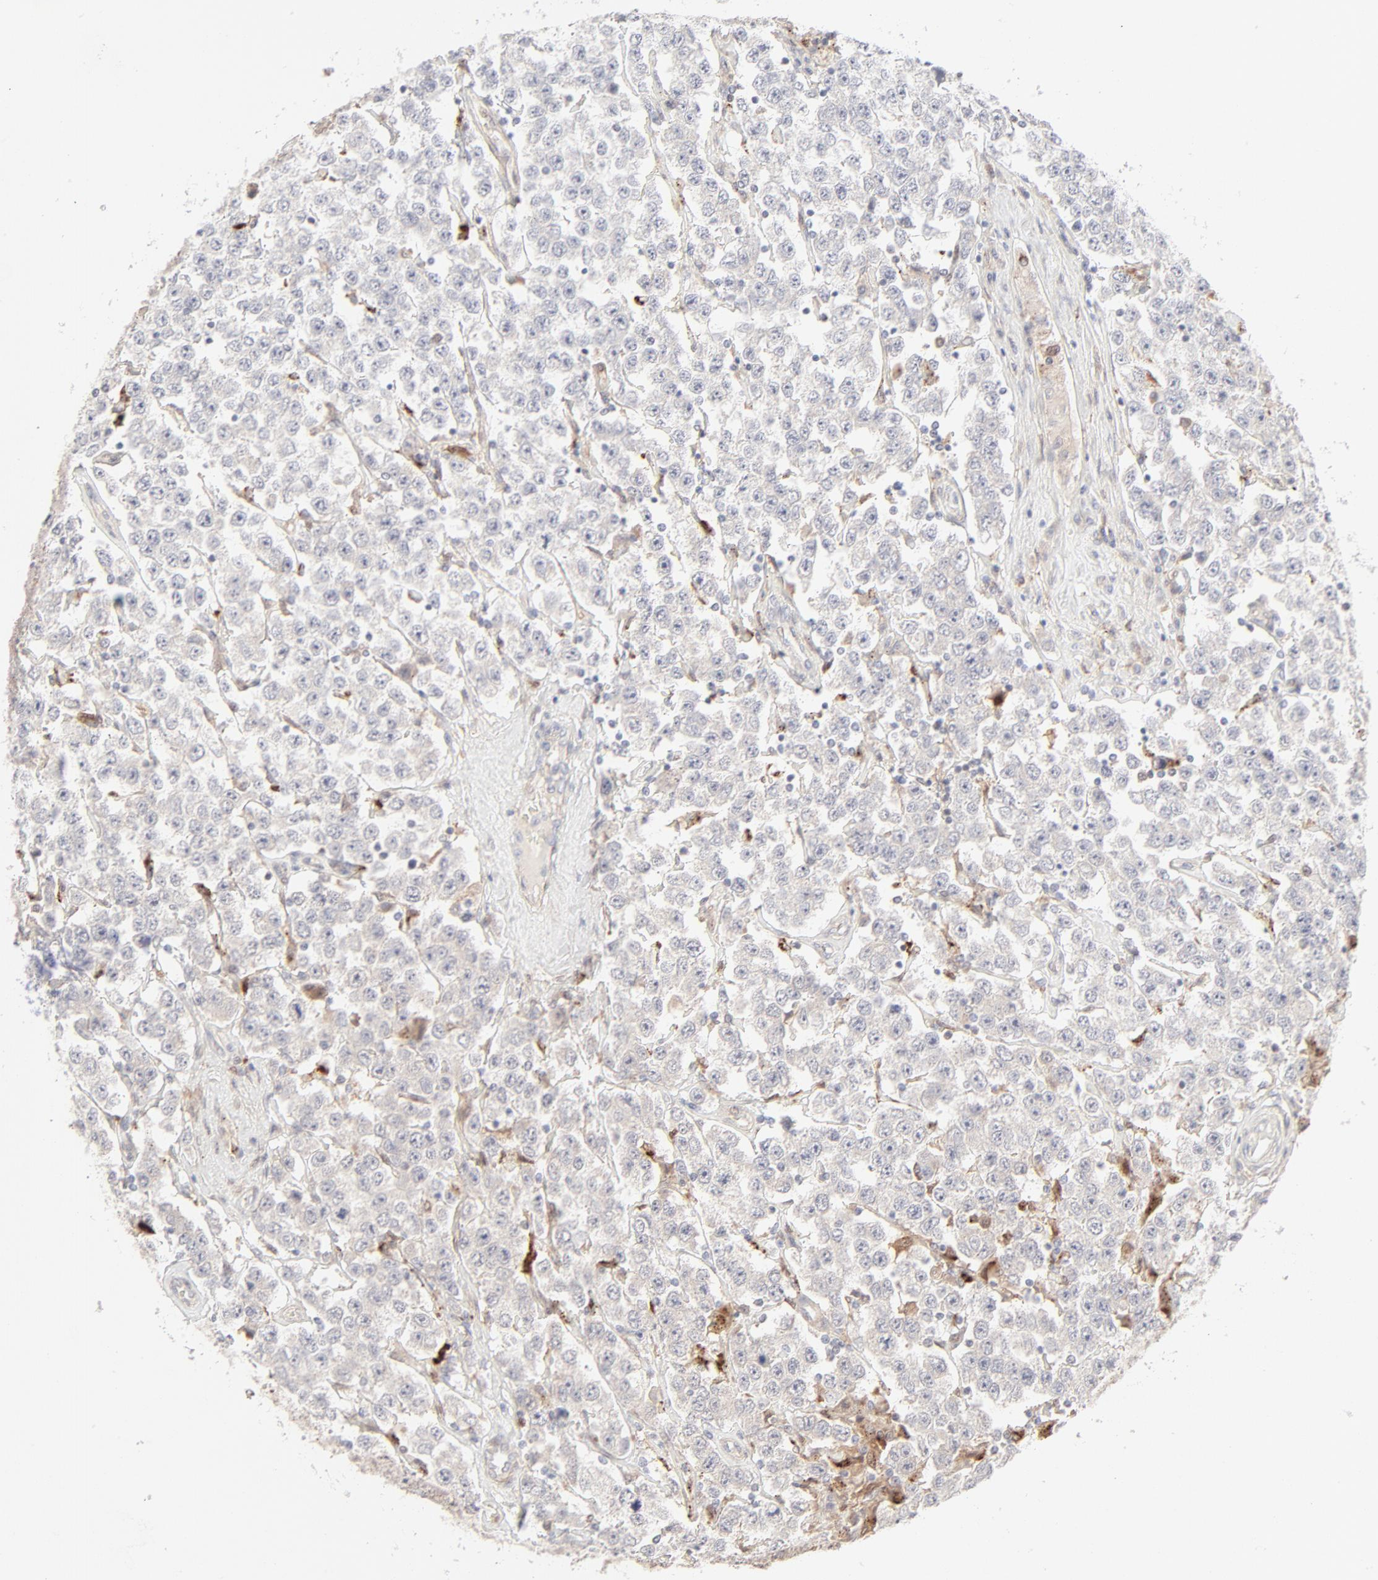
{"staining": {"intensity": "negative", "quantity": "none", "location": "none"}, "tissue": "testis cancer", "cell_type": "Tumor cells", "image_type": "cancer", "snomed": [{"axis": "morphology", "description": "Seminoma, NOS"}, {"axis": "topography", "description": "Testis"}], "caption": "Immunohistochemistry (IHC) photomicrograph of human testis cancer (seminoma) stained for a protein (brown), which reveals no staining in tumor cells.", "gene": "LGALS2", "patient": {"sex": "male", "age": 52}}